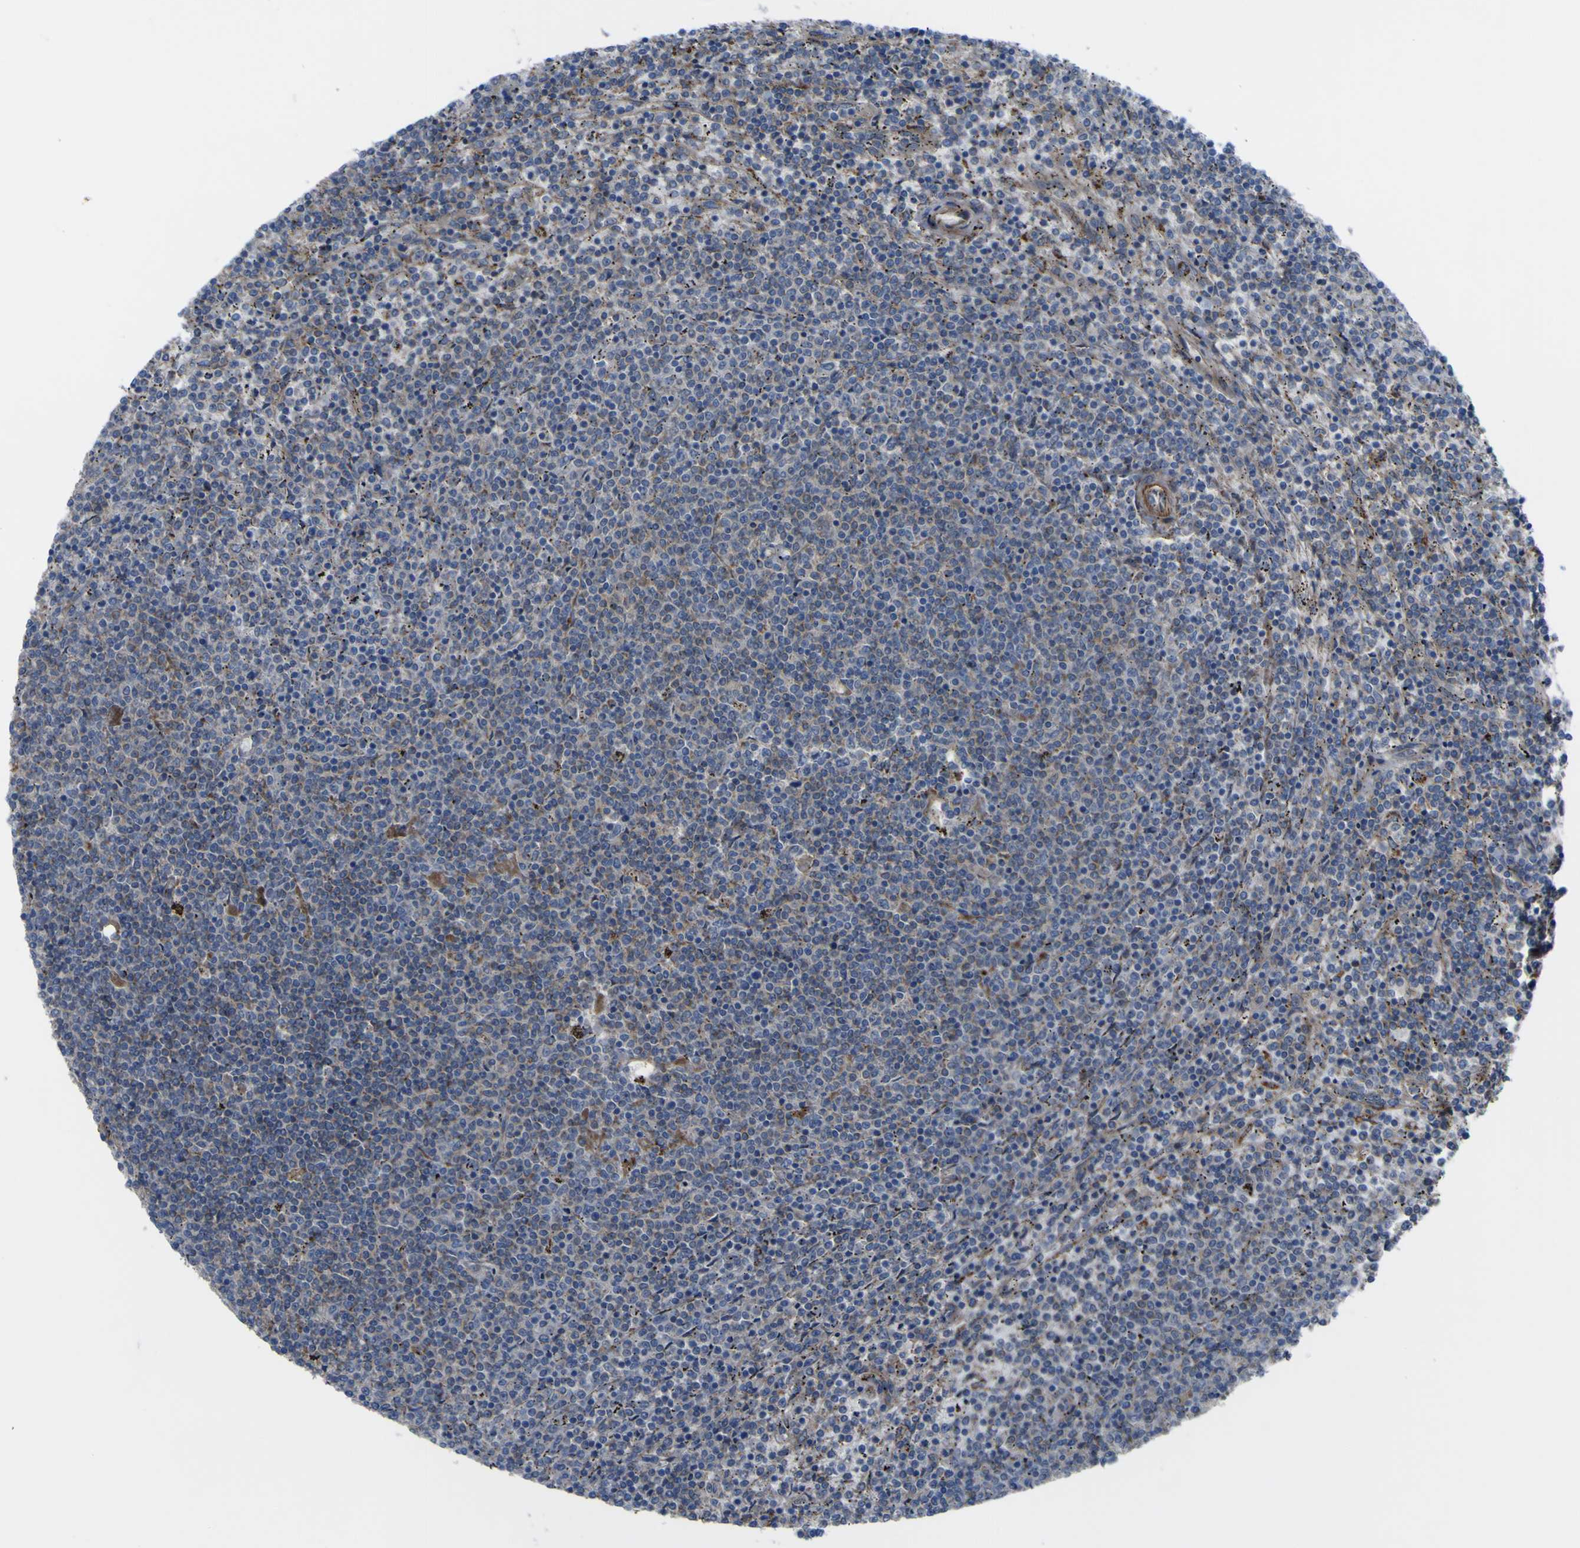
{"staining": {"intensity": "moderate", "quantity": "<25%", "location": "cytoplasmic/membranous"}, "tissue": "lymphoma", "cell_type": "Tumor cells", "image_type": "cancer", "snomed": [{"axis": "morphology", "description": "Malignant lymphoma, non-Hodgkin's type, Low grade"}, {"axis": "topography", "description": "Spleen"}], "caption": "Immunohistochemical staining of lymphoma exhibits low levels of moderate cytoplasmic/membranous expression in approximately <25% of tumor cells.", "gene": "GPLD1", "patient": {"sex": "female", "age": 50}}